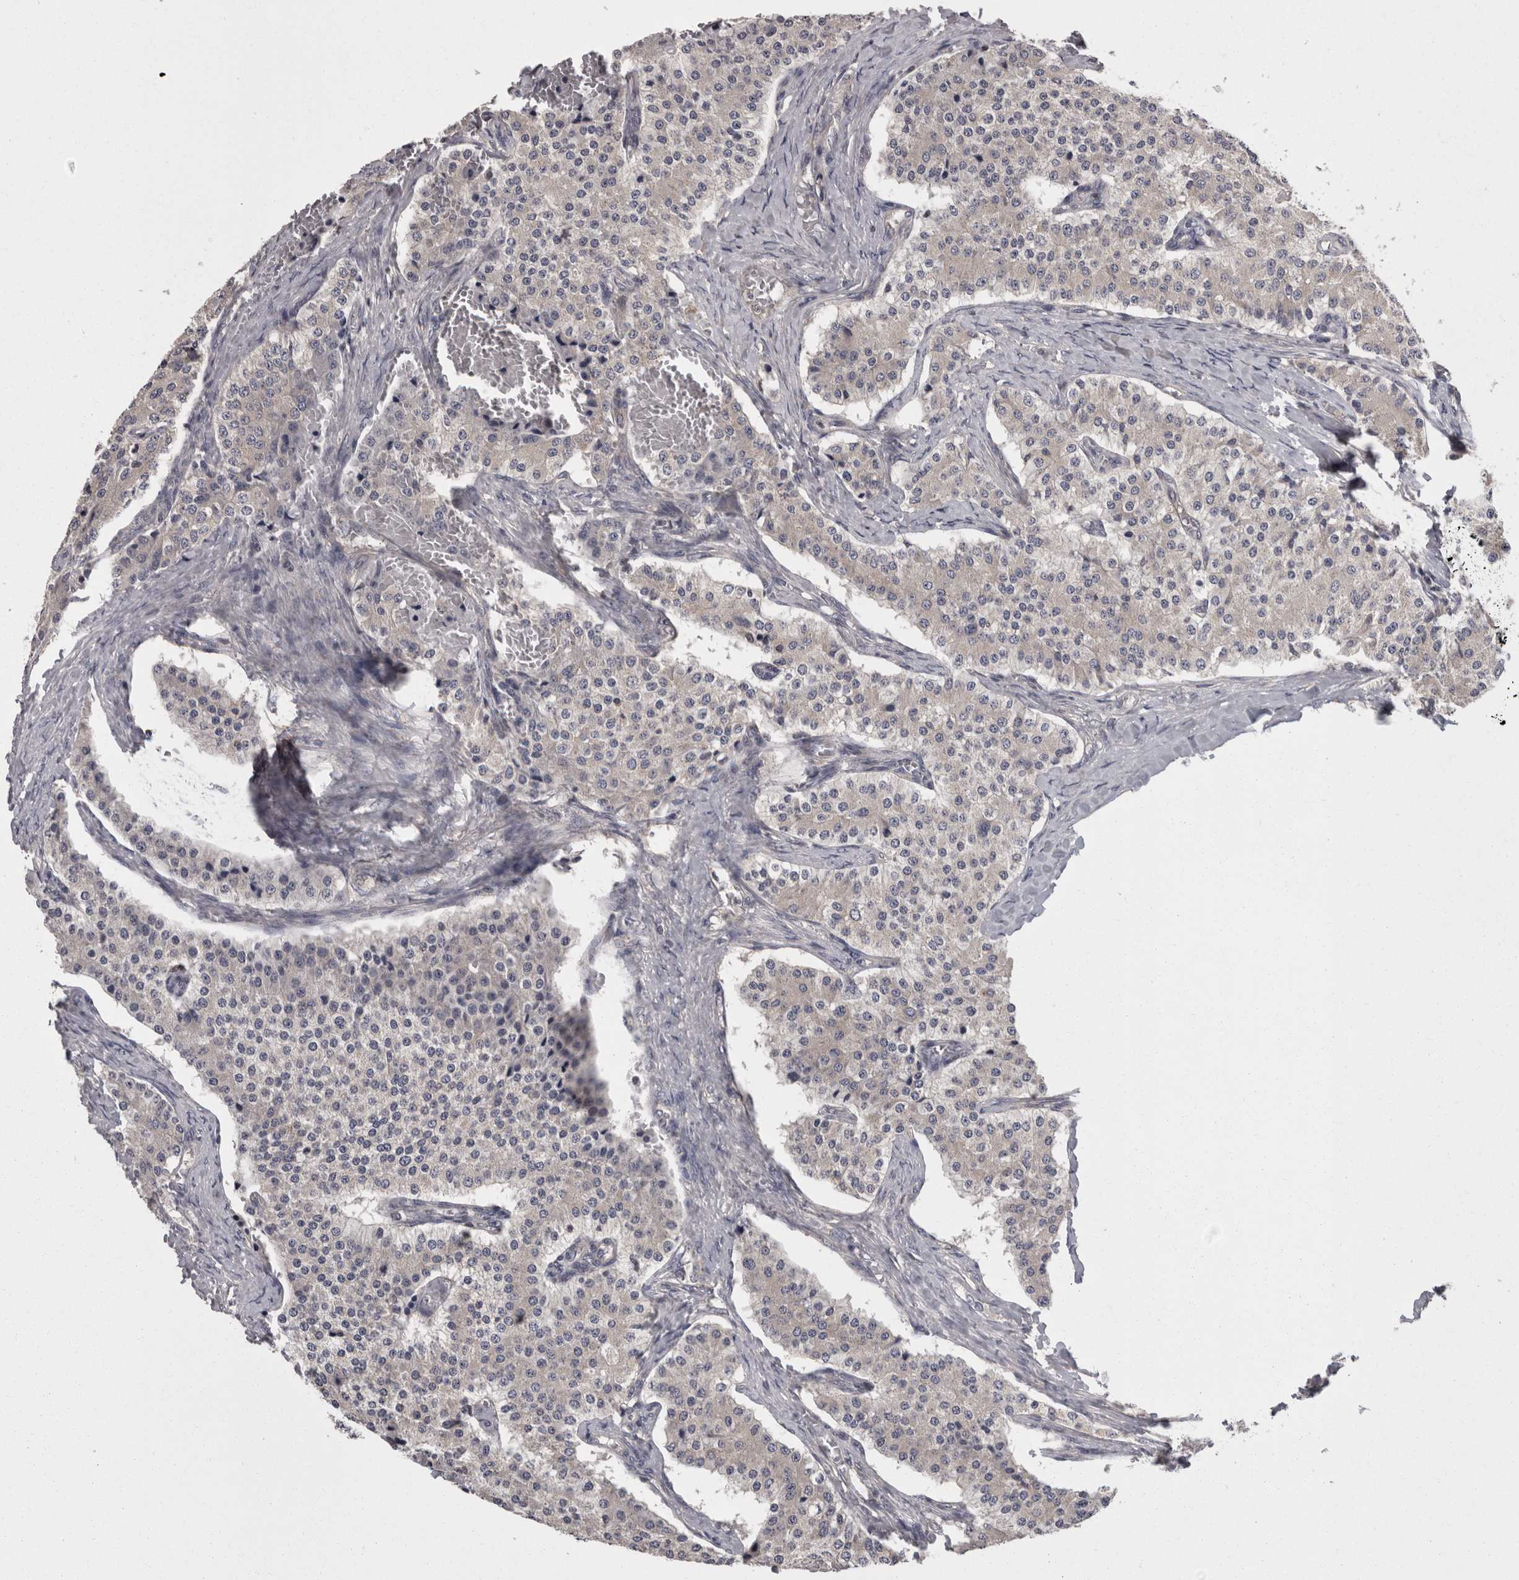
{"staining": {"intensity": "negative", "quantity": "none", "location": "none"}, "tissue": "carcinoid", "cell_type": "Tumor cells", "image_type": "cancer", "snomed": [{"axis": "morphology", "description": "Carcinoid, malignant, NOS"}, {"axis": "topography", "description": "Colon"}], "caption": "IHC image of human carcinoid stained for a protein (brown), which exhibits no staining in tumor cells.", "gene": "PCM1", "patient": {"sex": "female", "age": 52}}